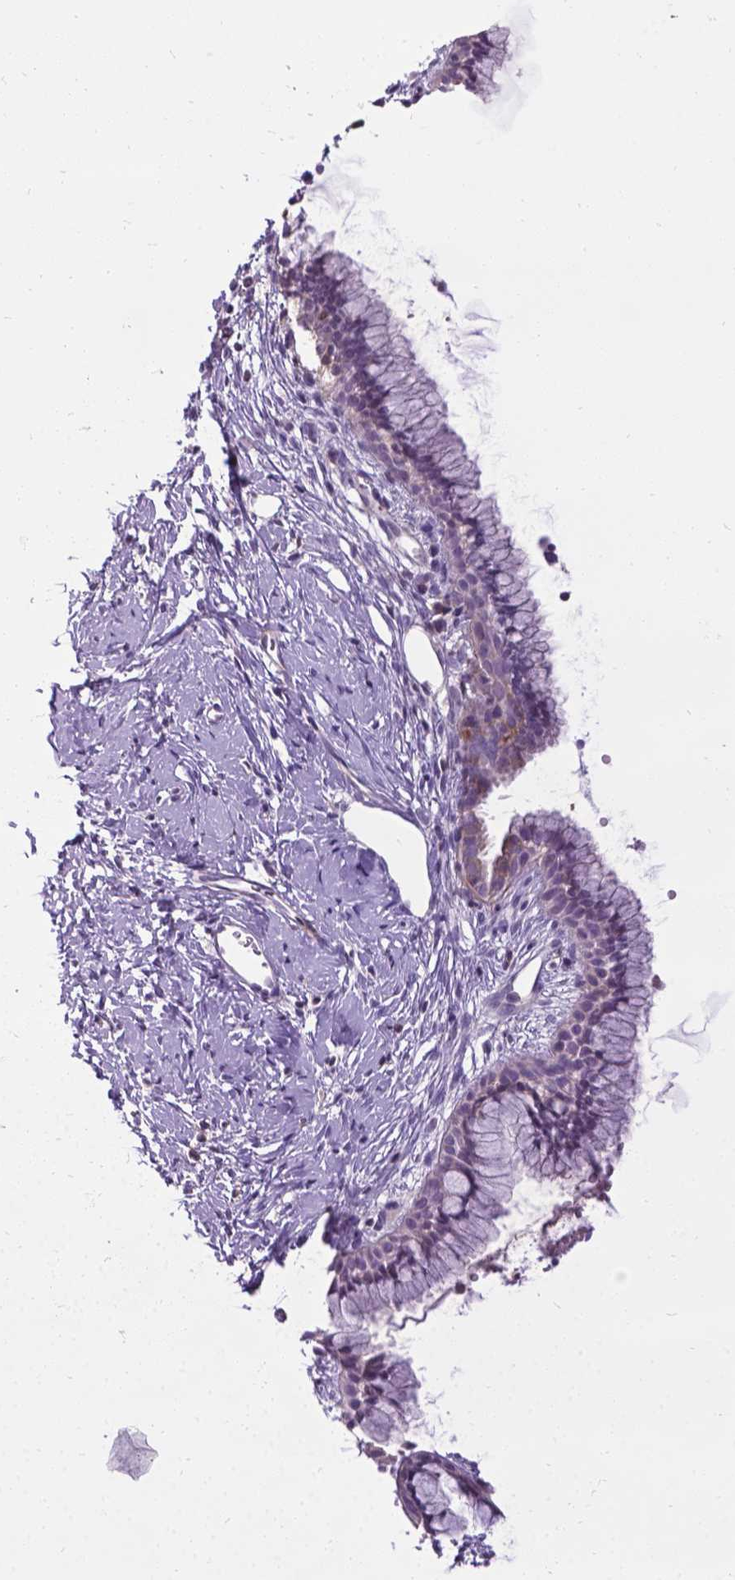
{"staining": {"intensity": "negative", "quantity": "none", "location": "none"}, "tissue": "cervix", "cell_type": "Glandular cells", "image_type": "normal", "snomed": [{"axis": "morphology", "description": "Normal tissue, NOS"}, {"axis": "topography", "description": "Cervix"}], "caption": "Glandular cells show no significant protein staining in normal cervix. (Brightfield microscopy of DAB (3,3'-diaminobenzidine) IHC at high magnification).", "gene": "JAK3", "patient": {"sex": "female", "age": 40}}